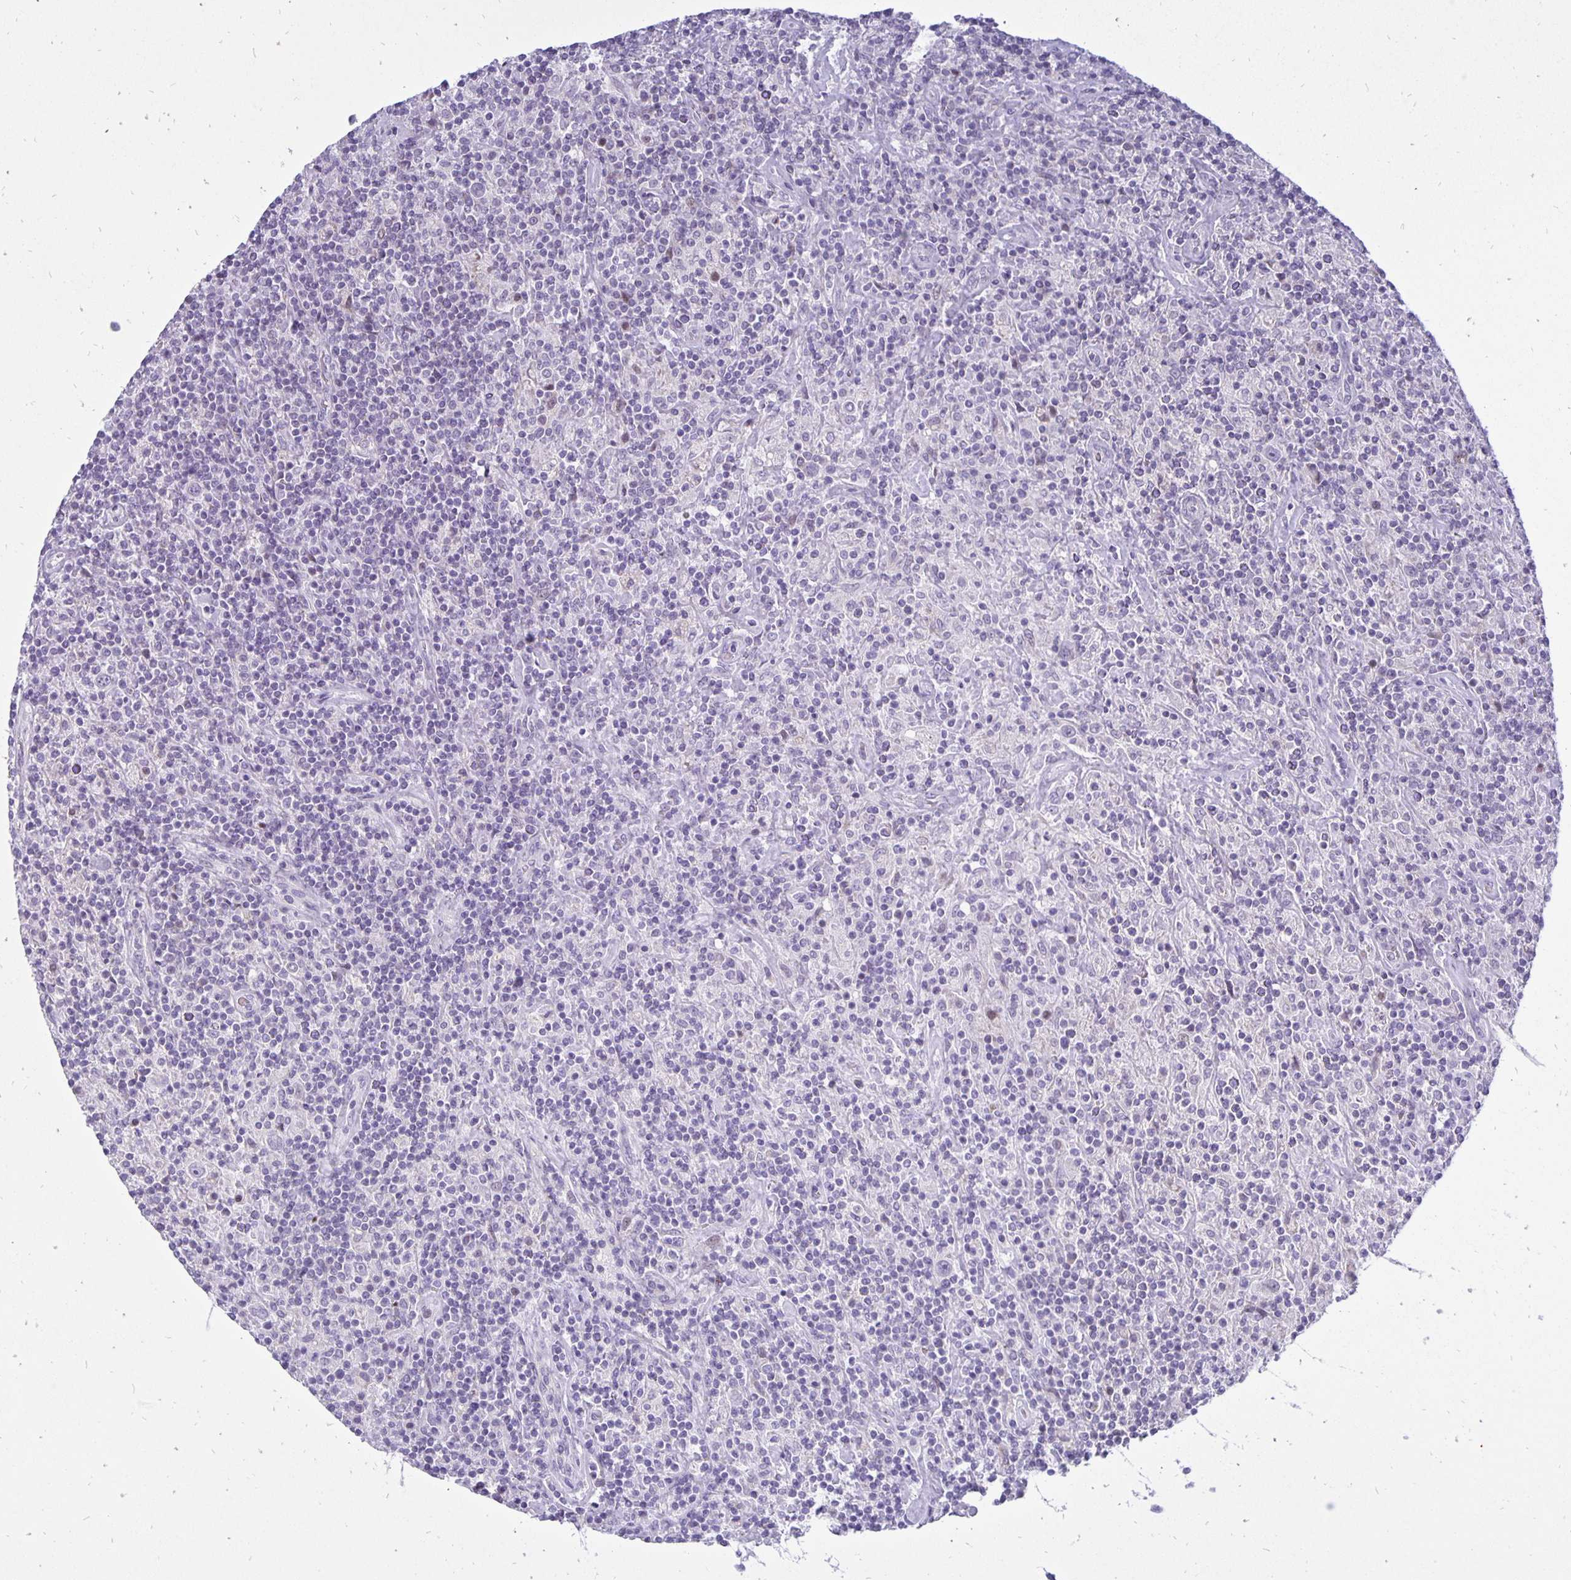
{"staining": {"intensity": "negative", "quantity": "none", "location": "none"}, "tissue": "lymphoma", "cell_type": "Tumor cells", "image_type": "cancer", "snomed": [{"axis": "morphology", "description": "Hodgkin's disease, NOS"}, {"axis": "topography", "description": "Lymph node"}], "caption": "A micrograph of human Hodgkin's disease is negative for staining in tumor cells.", "gene": "ERBB2", "patient": {"sex": "male", "age": 70}}